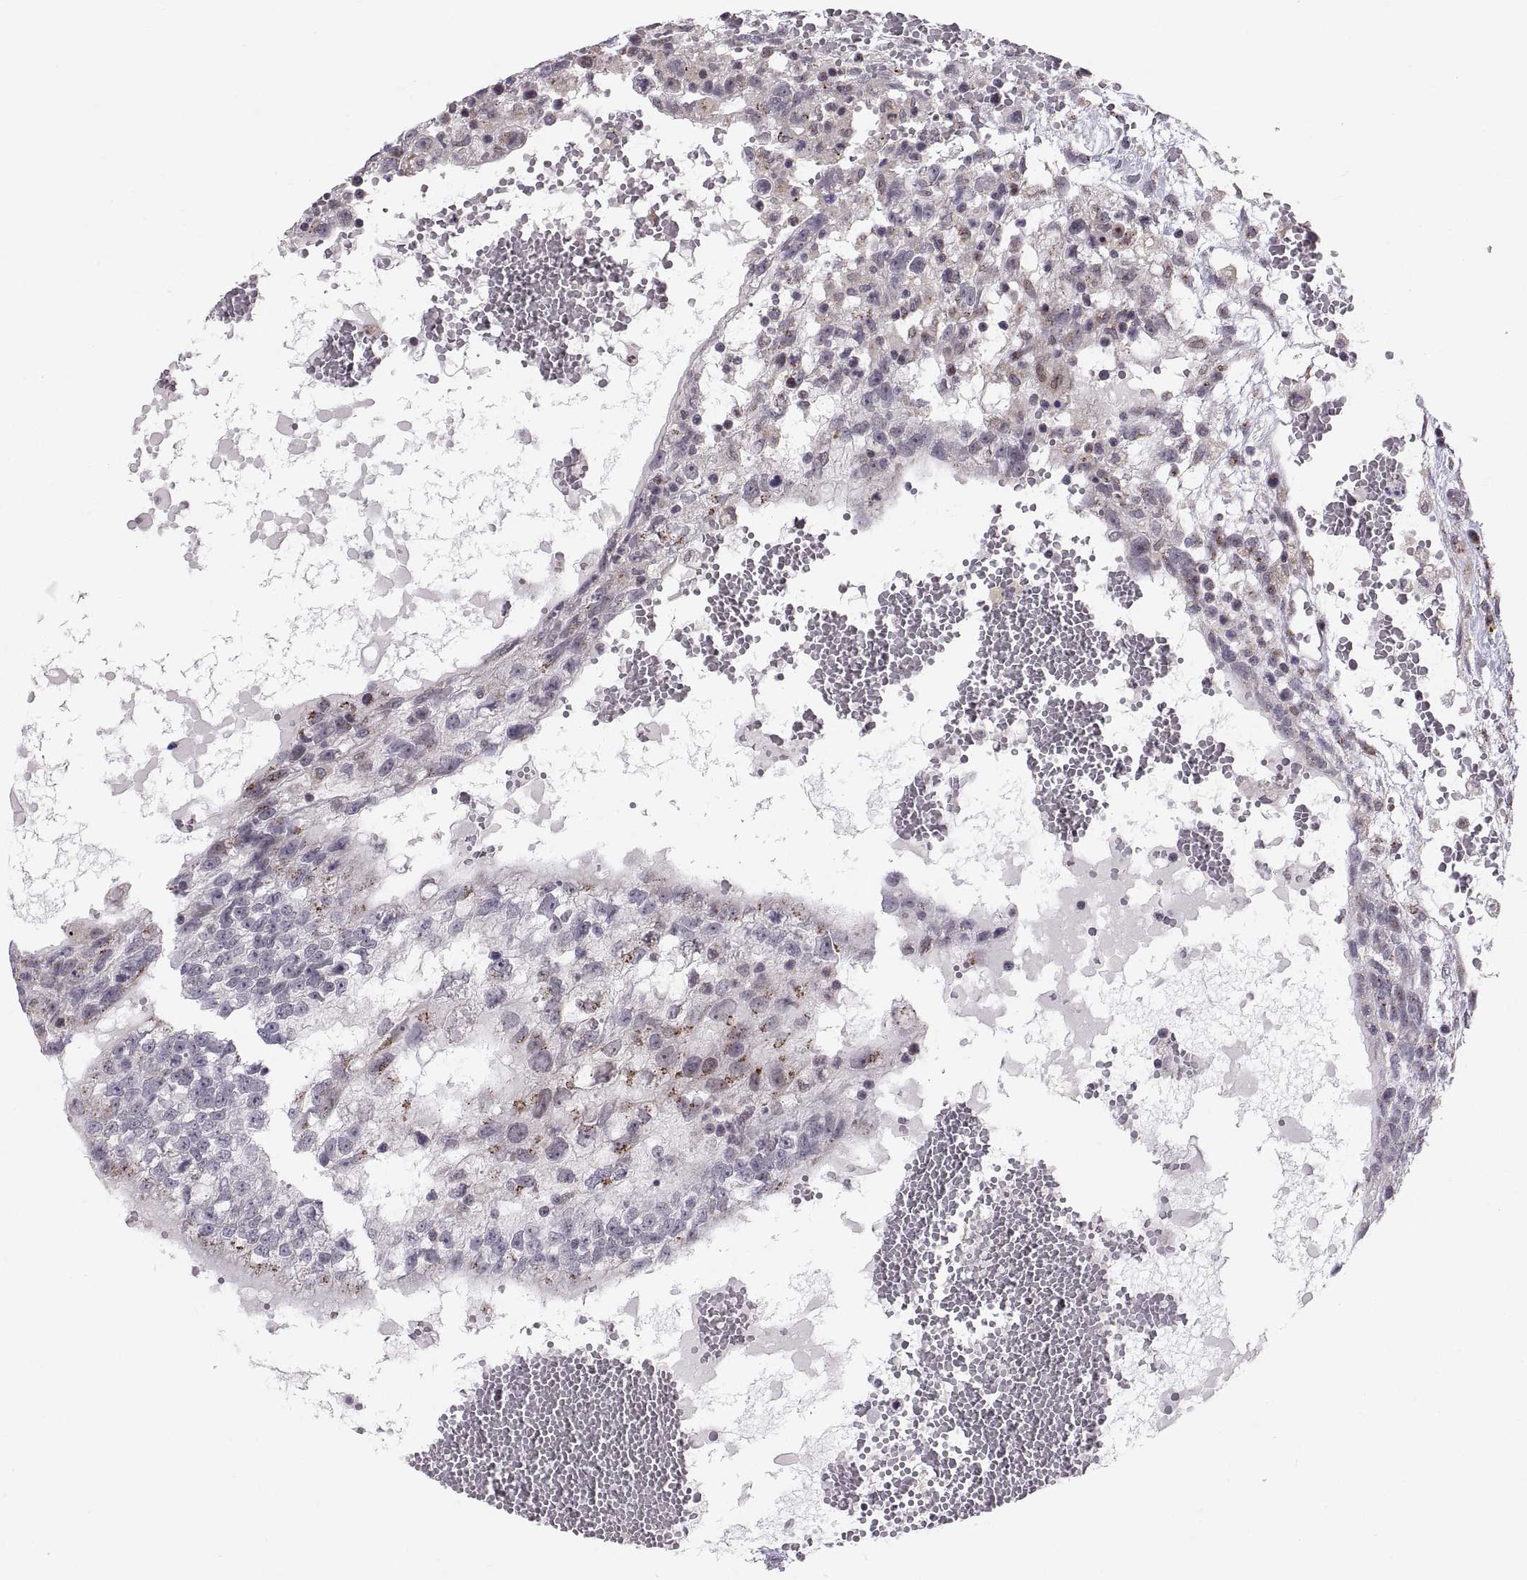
{"staining": {"intensity": "negative", "quantity": "none", "location": "none"}, "tissue": "testis cancer", "cell_type": "Tumor cells", "image_type": "cancer", "snomed": [{"axis": "morphology", "description": "Normal tissue, NOS"}, {"axis": "morphology", "description": "Carcinoma, Embryonal, NOS"}, {"axis": "topography", "description": "Testis"}, {"axis": "topography", "description": "Epididymis"}], "caption": "IHC photomicrograph of neoplastic tissue: human testis embryonal carcinoma stained with DAB (3,3'-diaminobenzidine) exhibits no significant protein expression in tumor cells.", "gene": "TESC", "patient": {"sex": "male", "age": 32}}